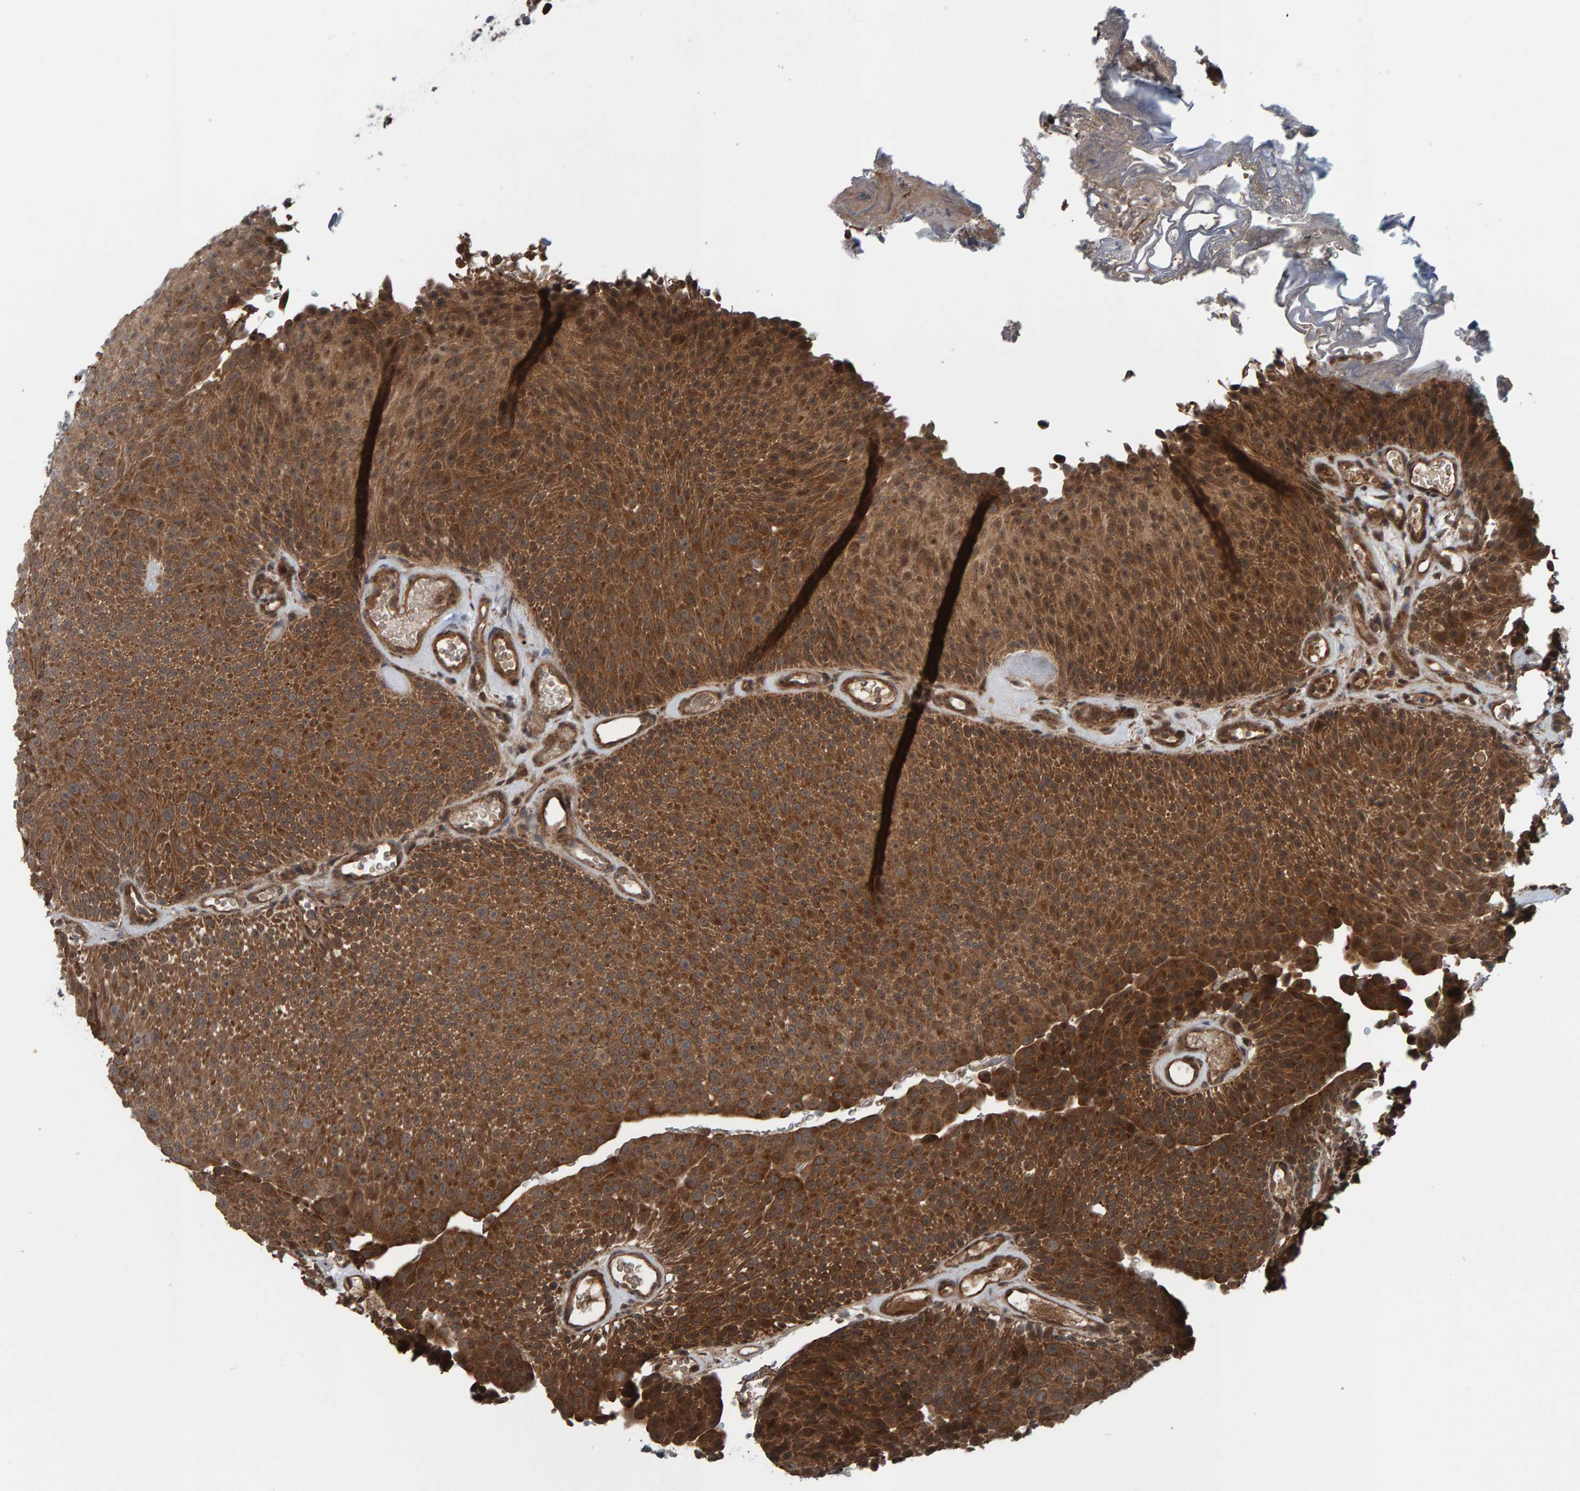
{"staining": {"intensity": "moderate", "quantity": ">75%", "location": "cytoplasmic/membranous"}, "tissue": "urothelial cancer", "cell_type": "Tumor cells", "image_type": "cancer", "snomed": [{"axis": "morphology", "description": "Urothelial carcinoma, Low grade"}, {"axis": "topography", "description": "Urinary bladder"}], "caption": "This is a micrograph of IHC staining of low-grade urothelial carcinoma, which shows moderate staining in the cytoplasmic/membranous of tumor cells.", "gene": "CUEDC1", "patient": {"sex": "male", "age": 78}}